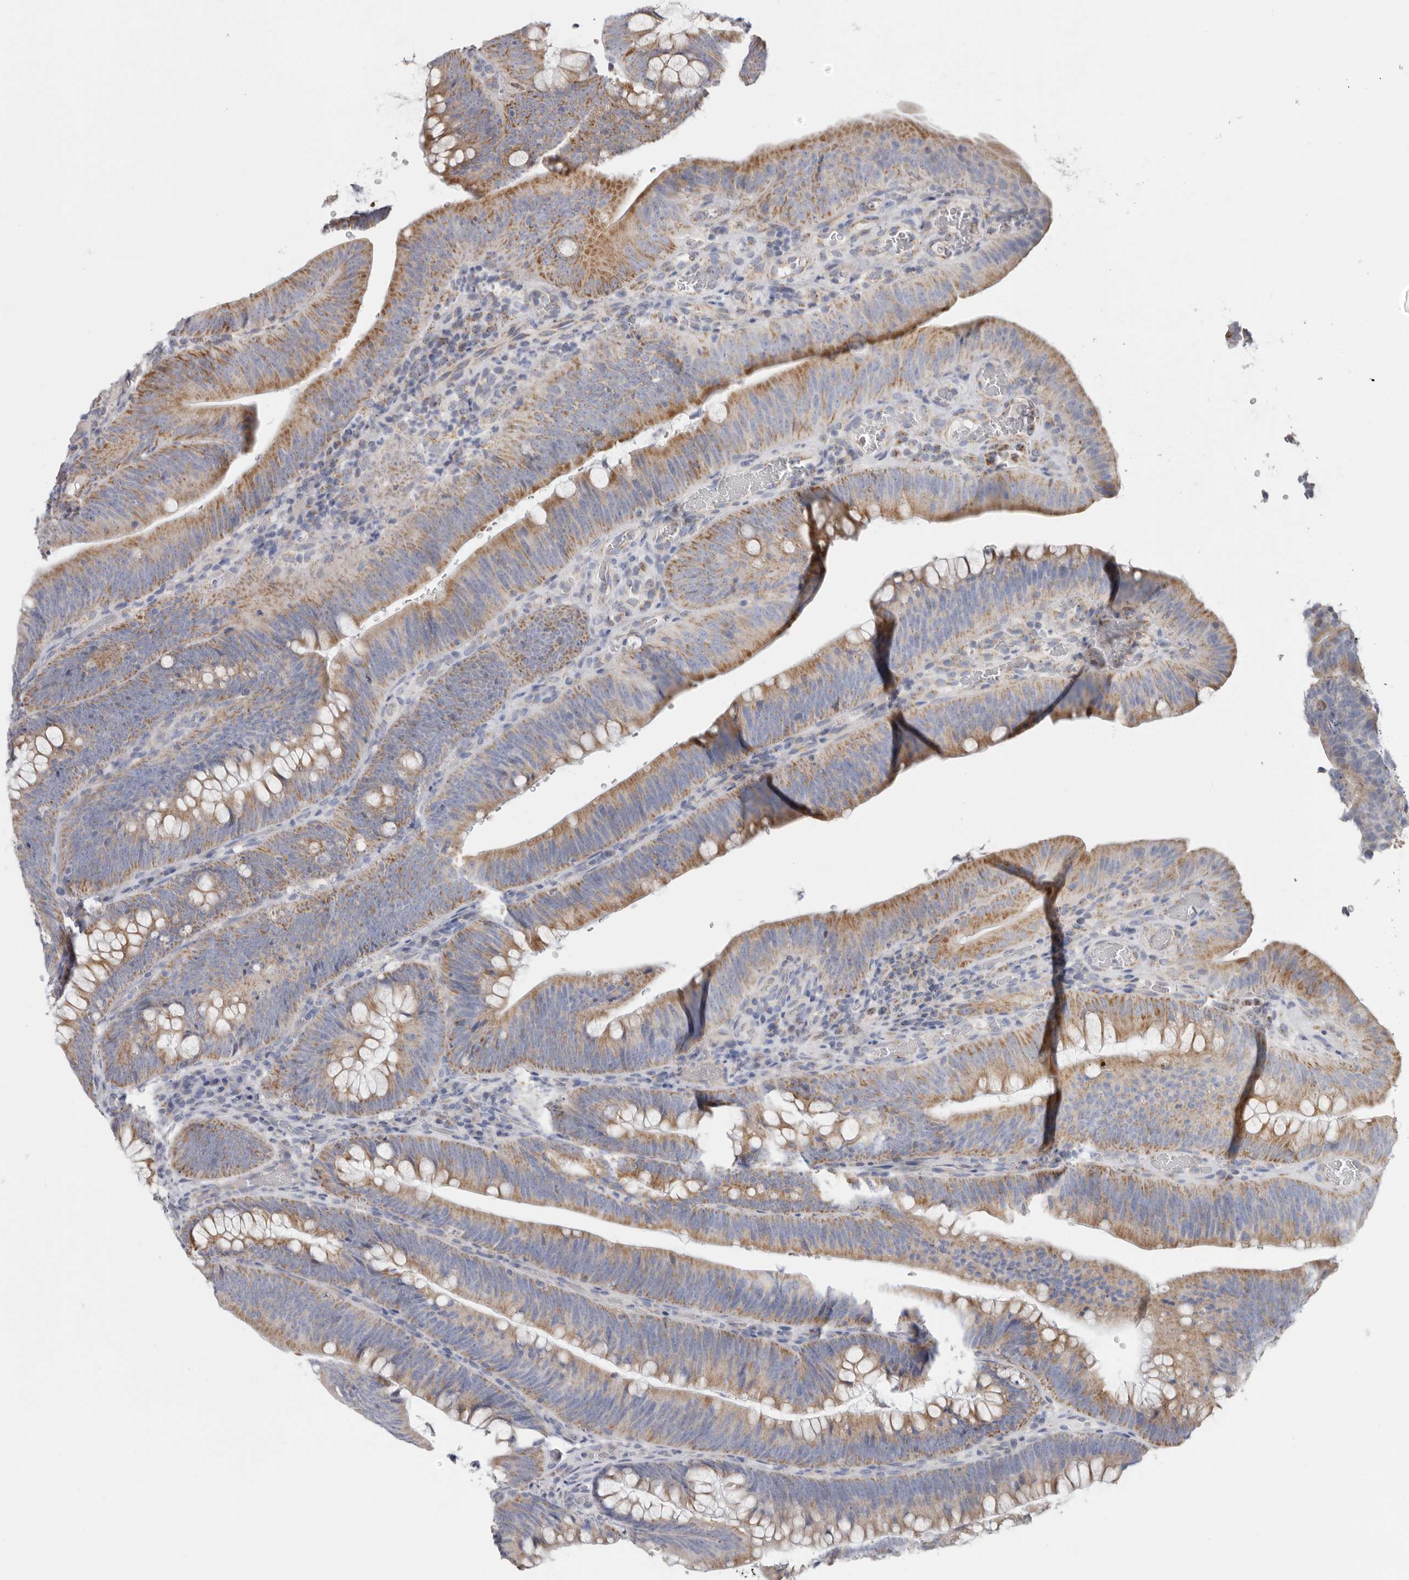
{"staining": {"intensity": "moderate", "quantity": ">75%", "location": "cytoplasmic/membranous"}, "tissue": "colorectal cancer", "cell_type": "Tumor cells", "image_type": "cancer", "snomed": [{"axis": "morphology", "description": "Normal tissue, NOS"}, {"axis": "topography", "description": "Colon"}], "caption": "Colorectal cancer was stained to show a protein in brown. There is medium levels of moderate cytoplasmic/membranous expression in about >75% of tumor cells. (Brightfield microscopy of DAB IHC at high magnification).", "gene": "RSPO2", "patient": {"sex": "female", "age": 82}}